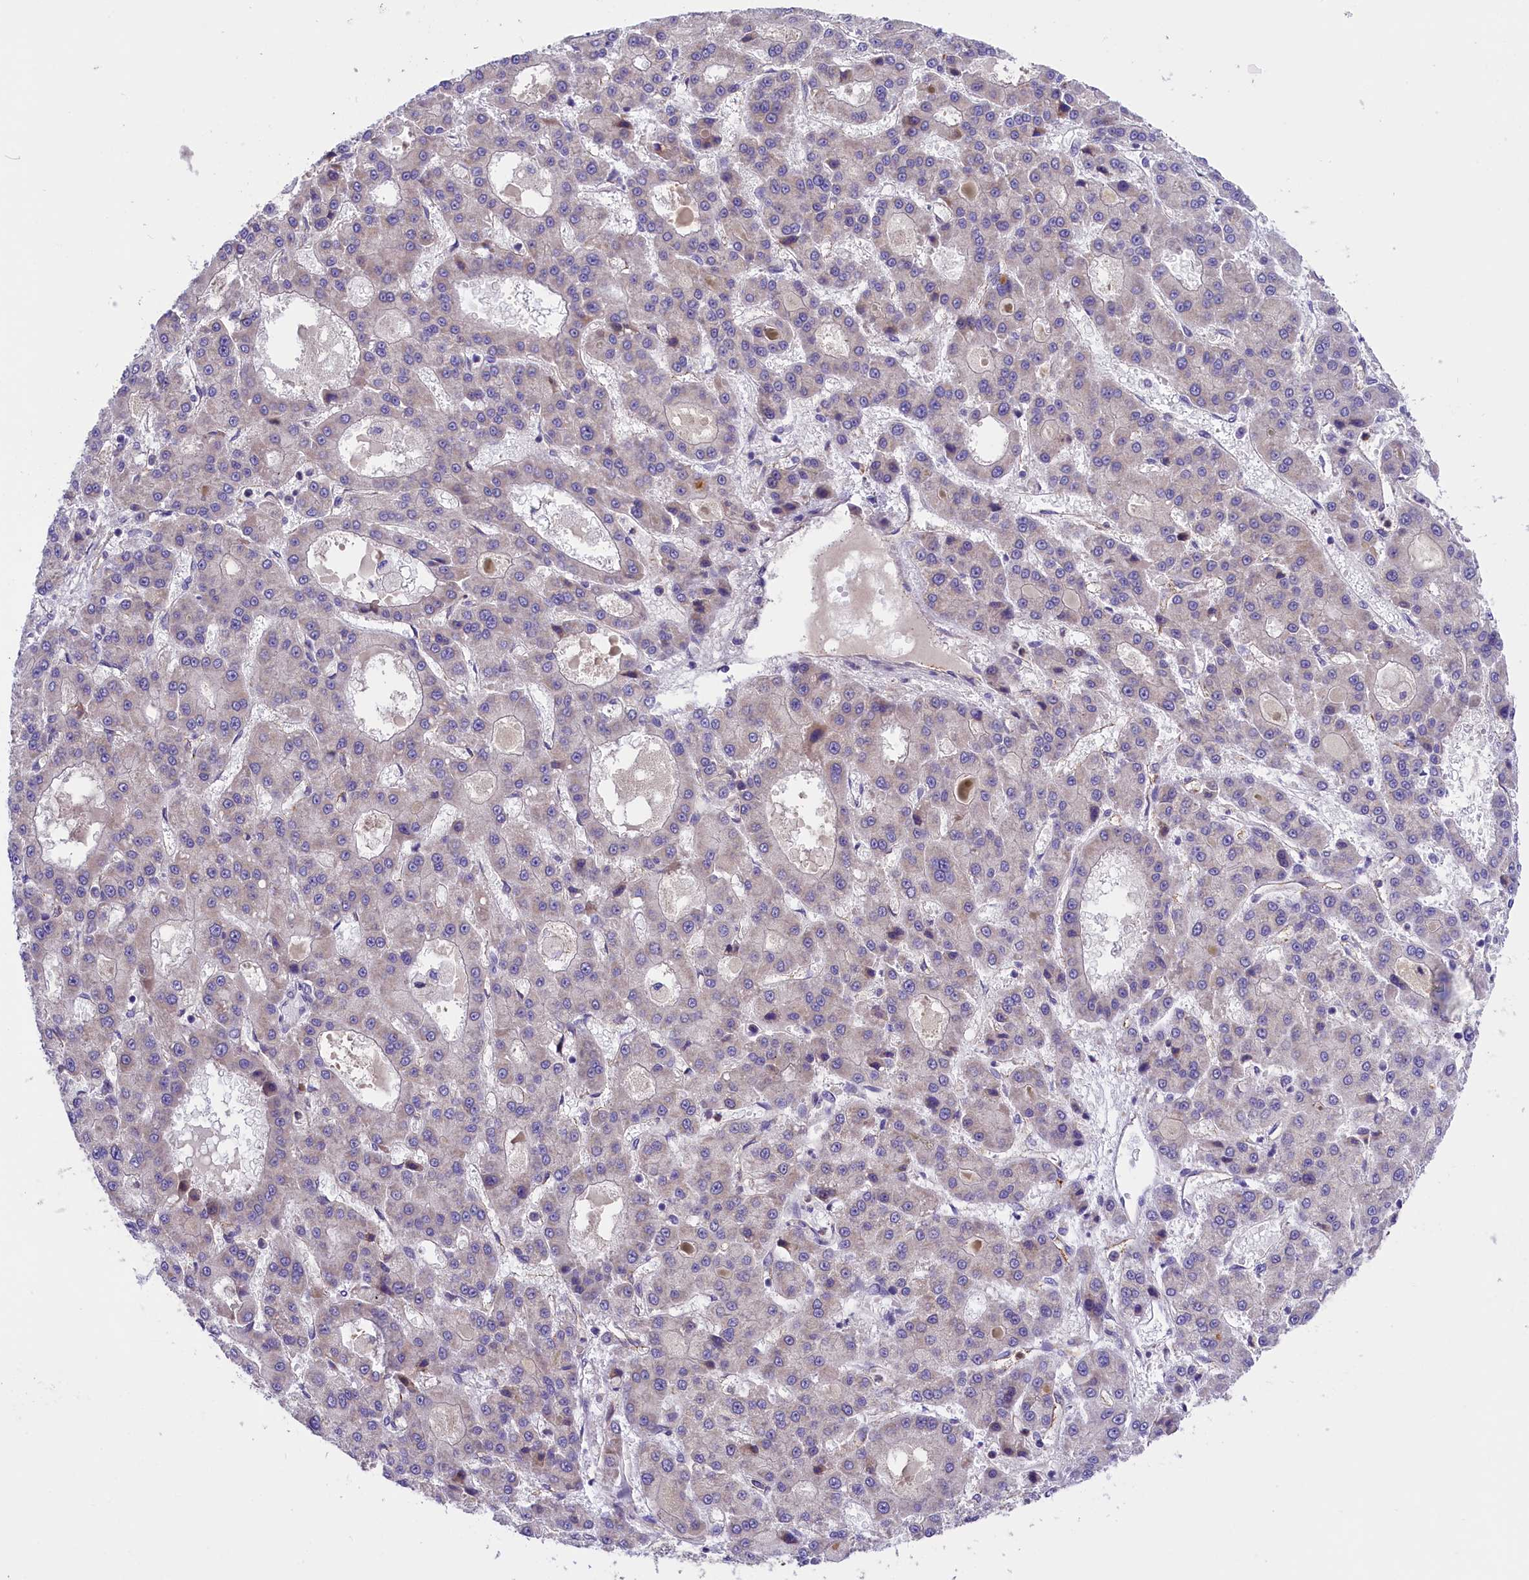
{"staining": {"intensity": "weak", "quantity": "<25%", "location": "cytoplasmic/membranous"}, "tissue": "liver cancer", "cell_type": "Tumor cells", "image_type": "cancer", "snomed": [{"axis": "morphology", "description": "Carcinoma, Hepatocellular, NOS"}, {"axis": "topography", "description": "Liver"}], "caption": "IHC photomicrograph of neoplastic tissue: human liver hepatocellular carcinoma stained with DAB (3,3'-diaminobenzidine) demonstrates no significant protein expression in tumor cells.", "gene": "DNAJB9", "patient": {"sex": "male", "age": 70}}